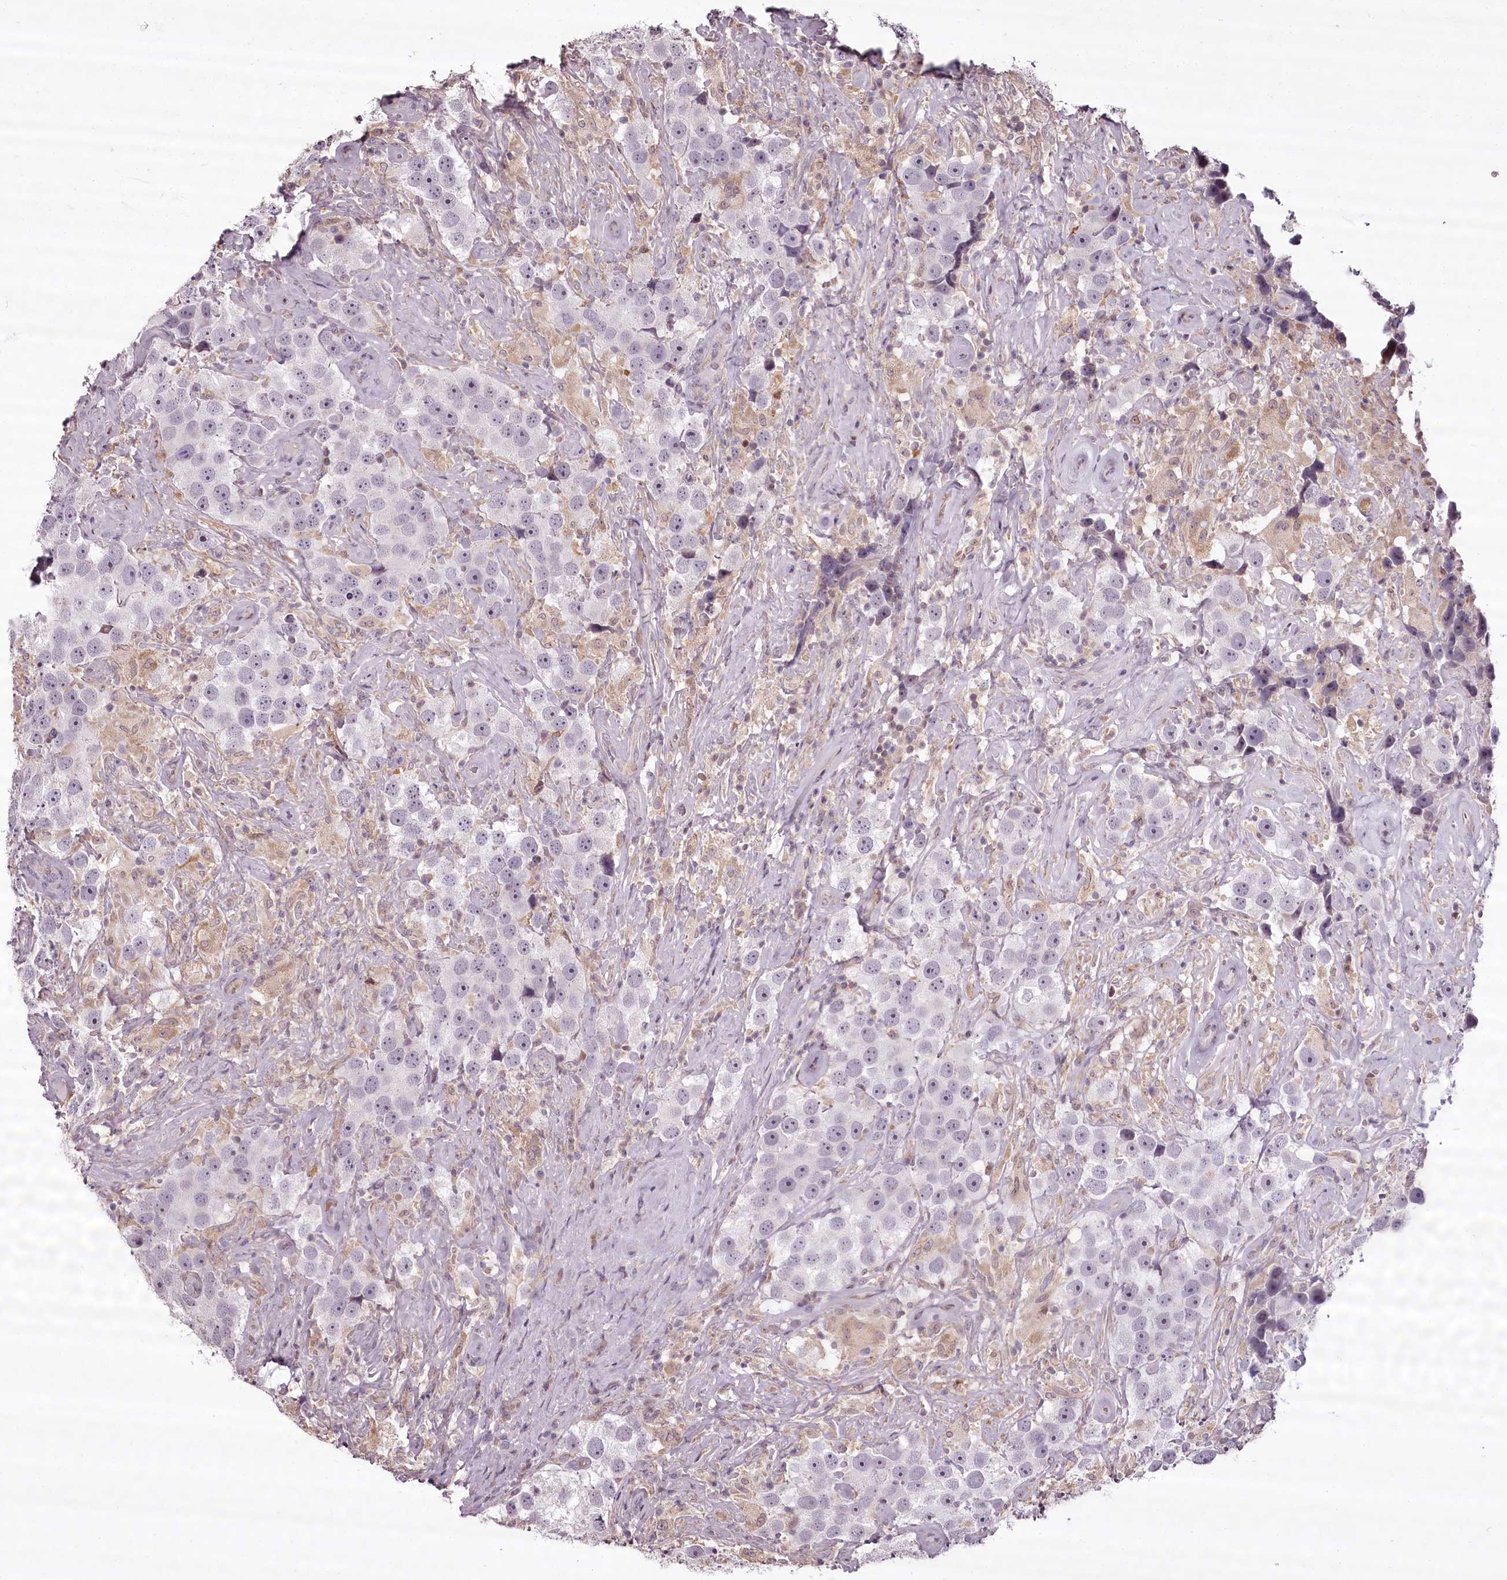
{"staining": {"intensity": "negative", "quantity": "none", "location": "none"}, "tissue": "testis cancer", "cell_type": "Tumor cells", "image_type": "cancer", "snomed": [{"axis": "morphology", "description": "Seminoma, NOS"}, {"axis": "topography", "description": "Testis"}], "caption": "The histopathology image reveals no staining of tumor cells in seminoma (testis).", "gene": "CCDC92", "patient": {"sex": "male", "age": 49}}